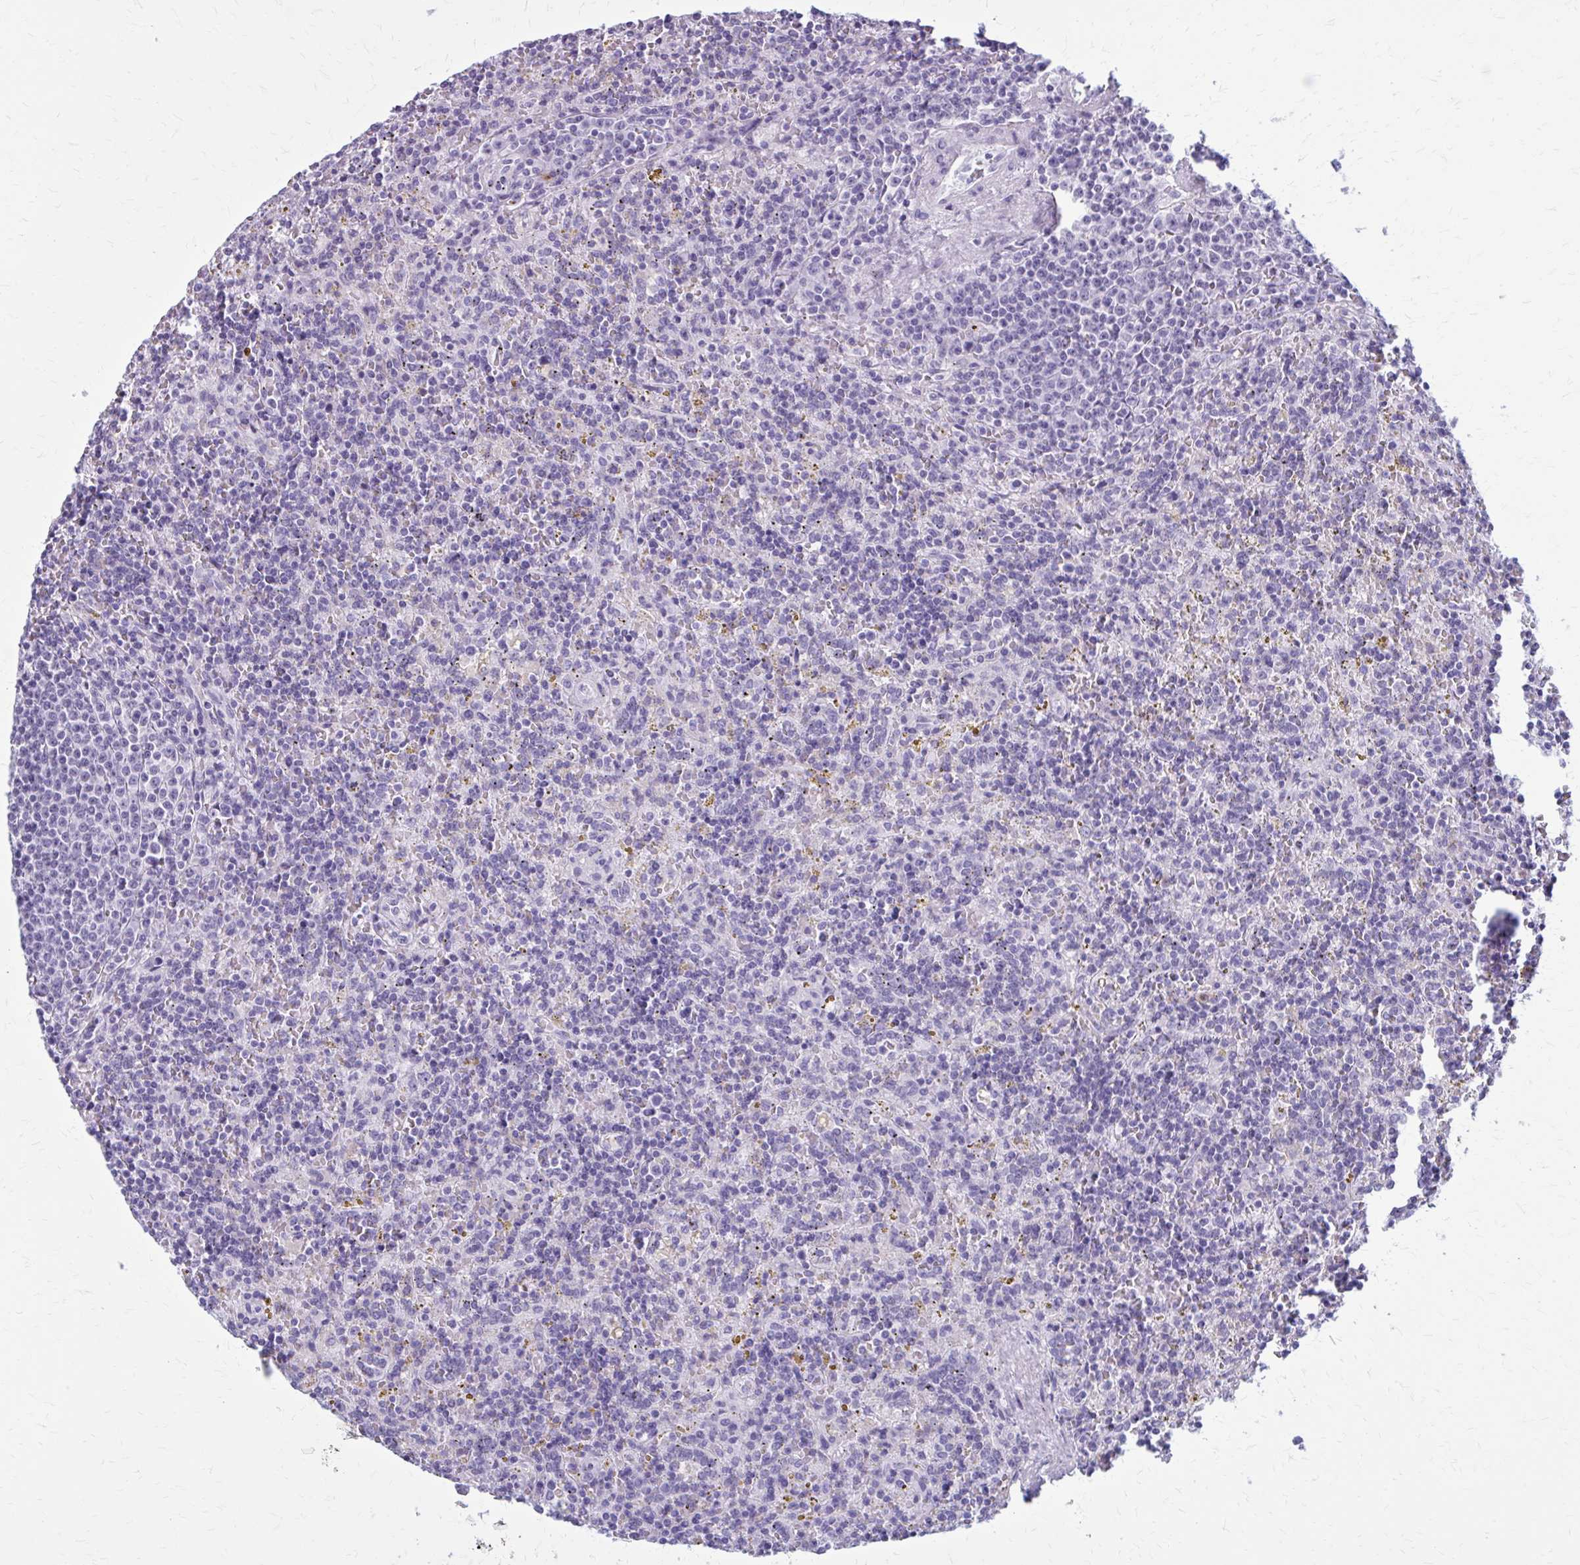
{"staining": {"intensity": "negative", "quantity": "none", "location": "none"}, "tissue": "lymphoma", "cell_type": "Tumor cells", "image_type": "cancer", "snomed": [{"axis": "morphology", "description": "Malignant lymphoma, non-Hodgkin's type, Low grade"}, {"axis": "topography", "description": "Spleen"}], "caption": "An immunohistochemistry (IHC) photomicrograph of lymphoma is shown. There is no staining in tumor cells of lymphoma.", "gene": "ZDHHC7", "patient": {"sex": "male", "age": 67}}